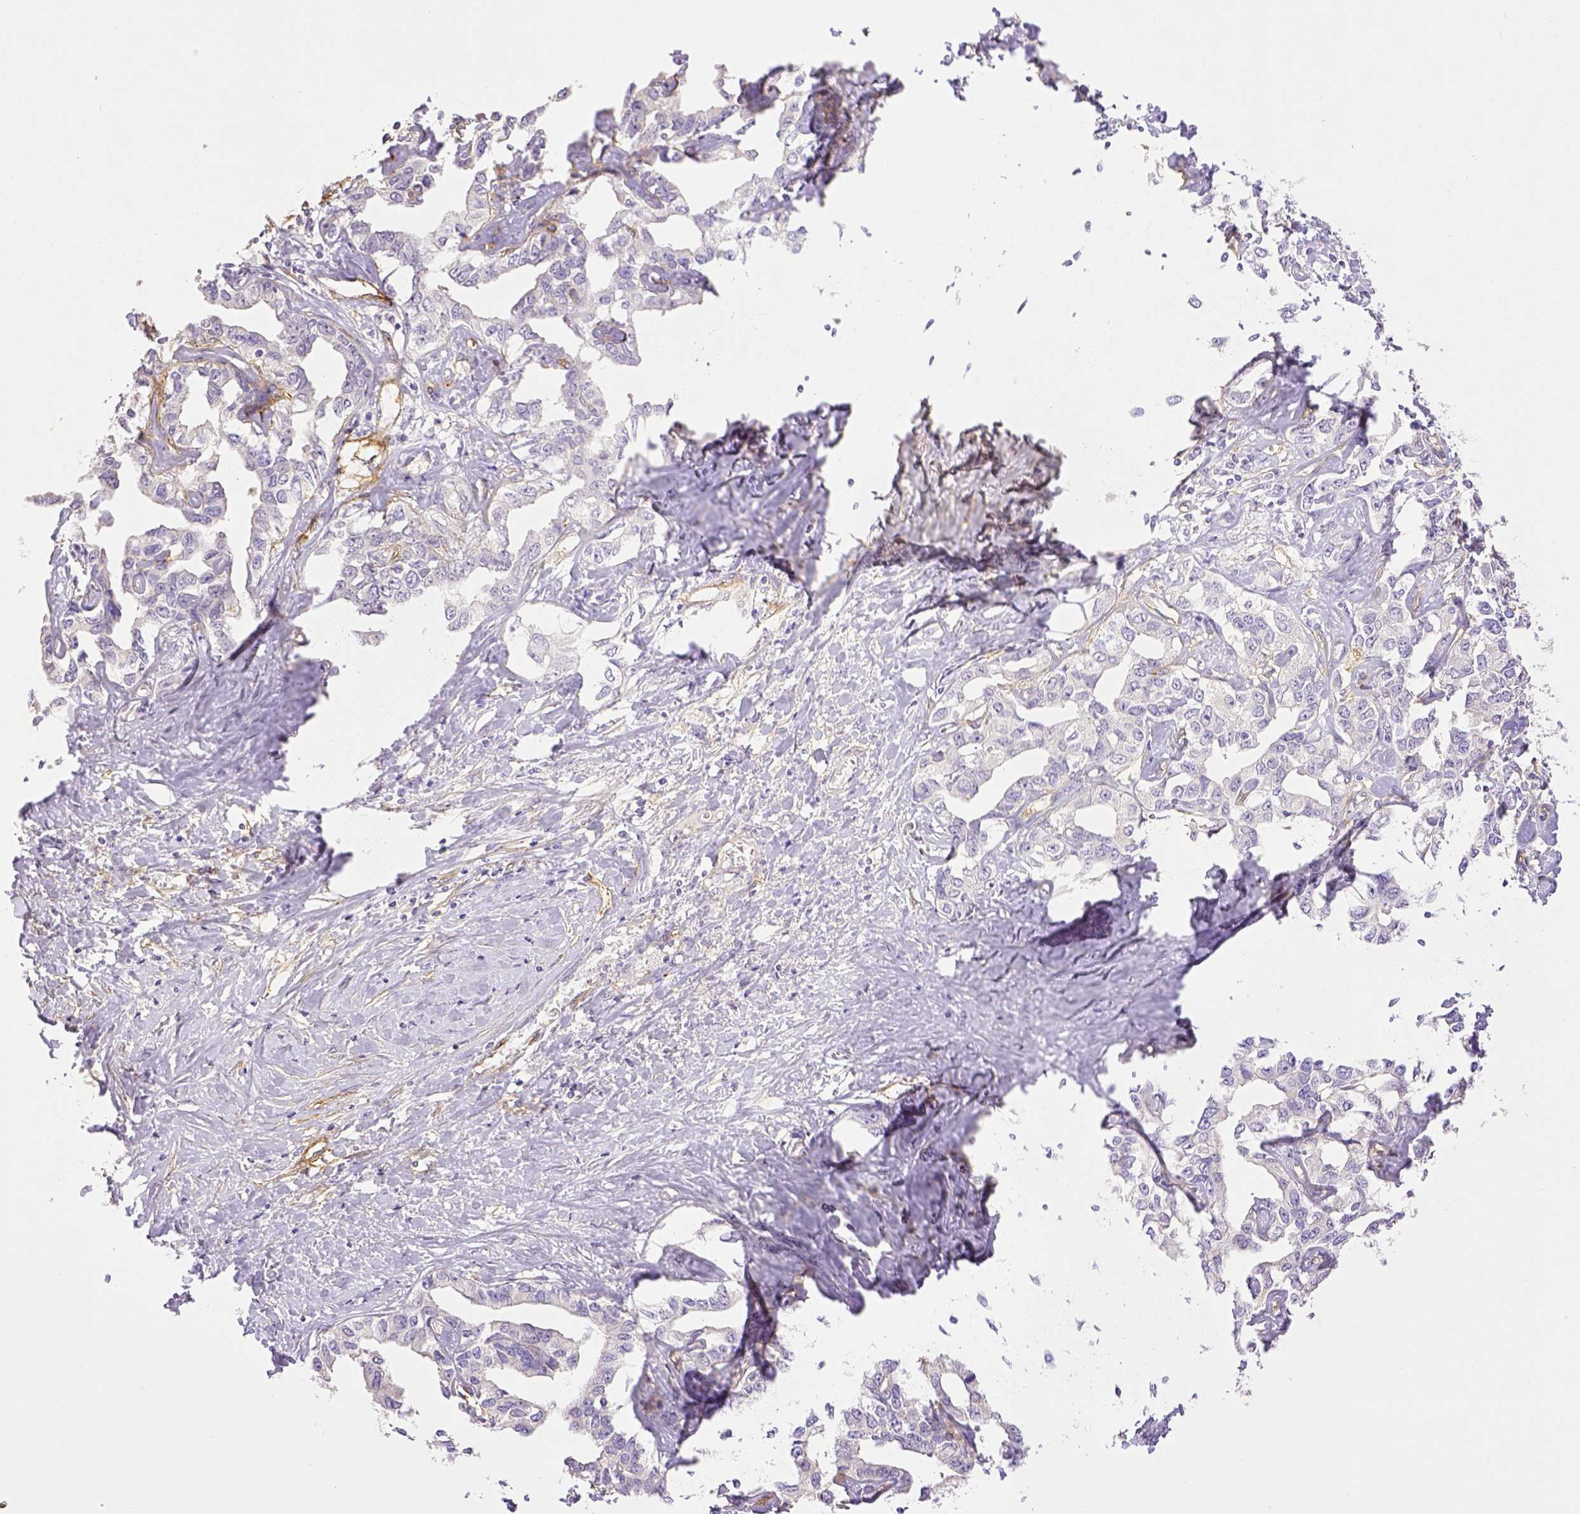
{"staining": {"intensity": "negative", "quantity": "none", "location": "none"}, "tissue": "liver cancer", "cell_type": "Tumor cells", "image_type": "cancer", "snomed": [{"axis": "morphology", "description": "Cholangiocarcinoma"}, {"axis": "topography", "description": "Liver"}], "caption": "Immunohistochemical staining of liver cholangiocarcinoma exhibits no significant positivity in tumor cells.", "gene": "THY1", "patient": {"sex": "male", "age": 59}}